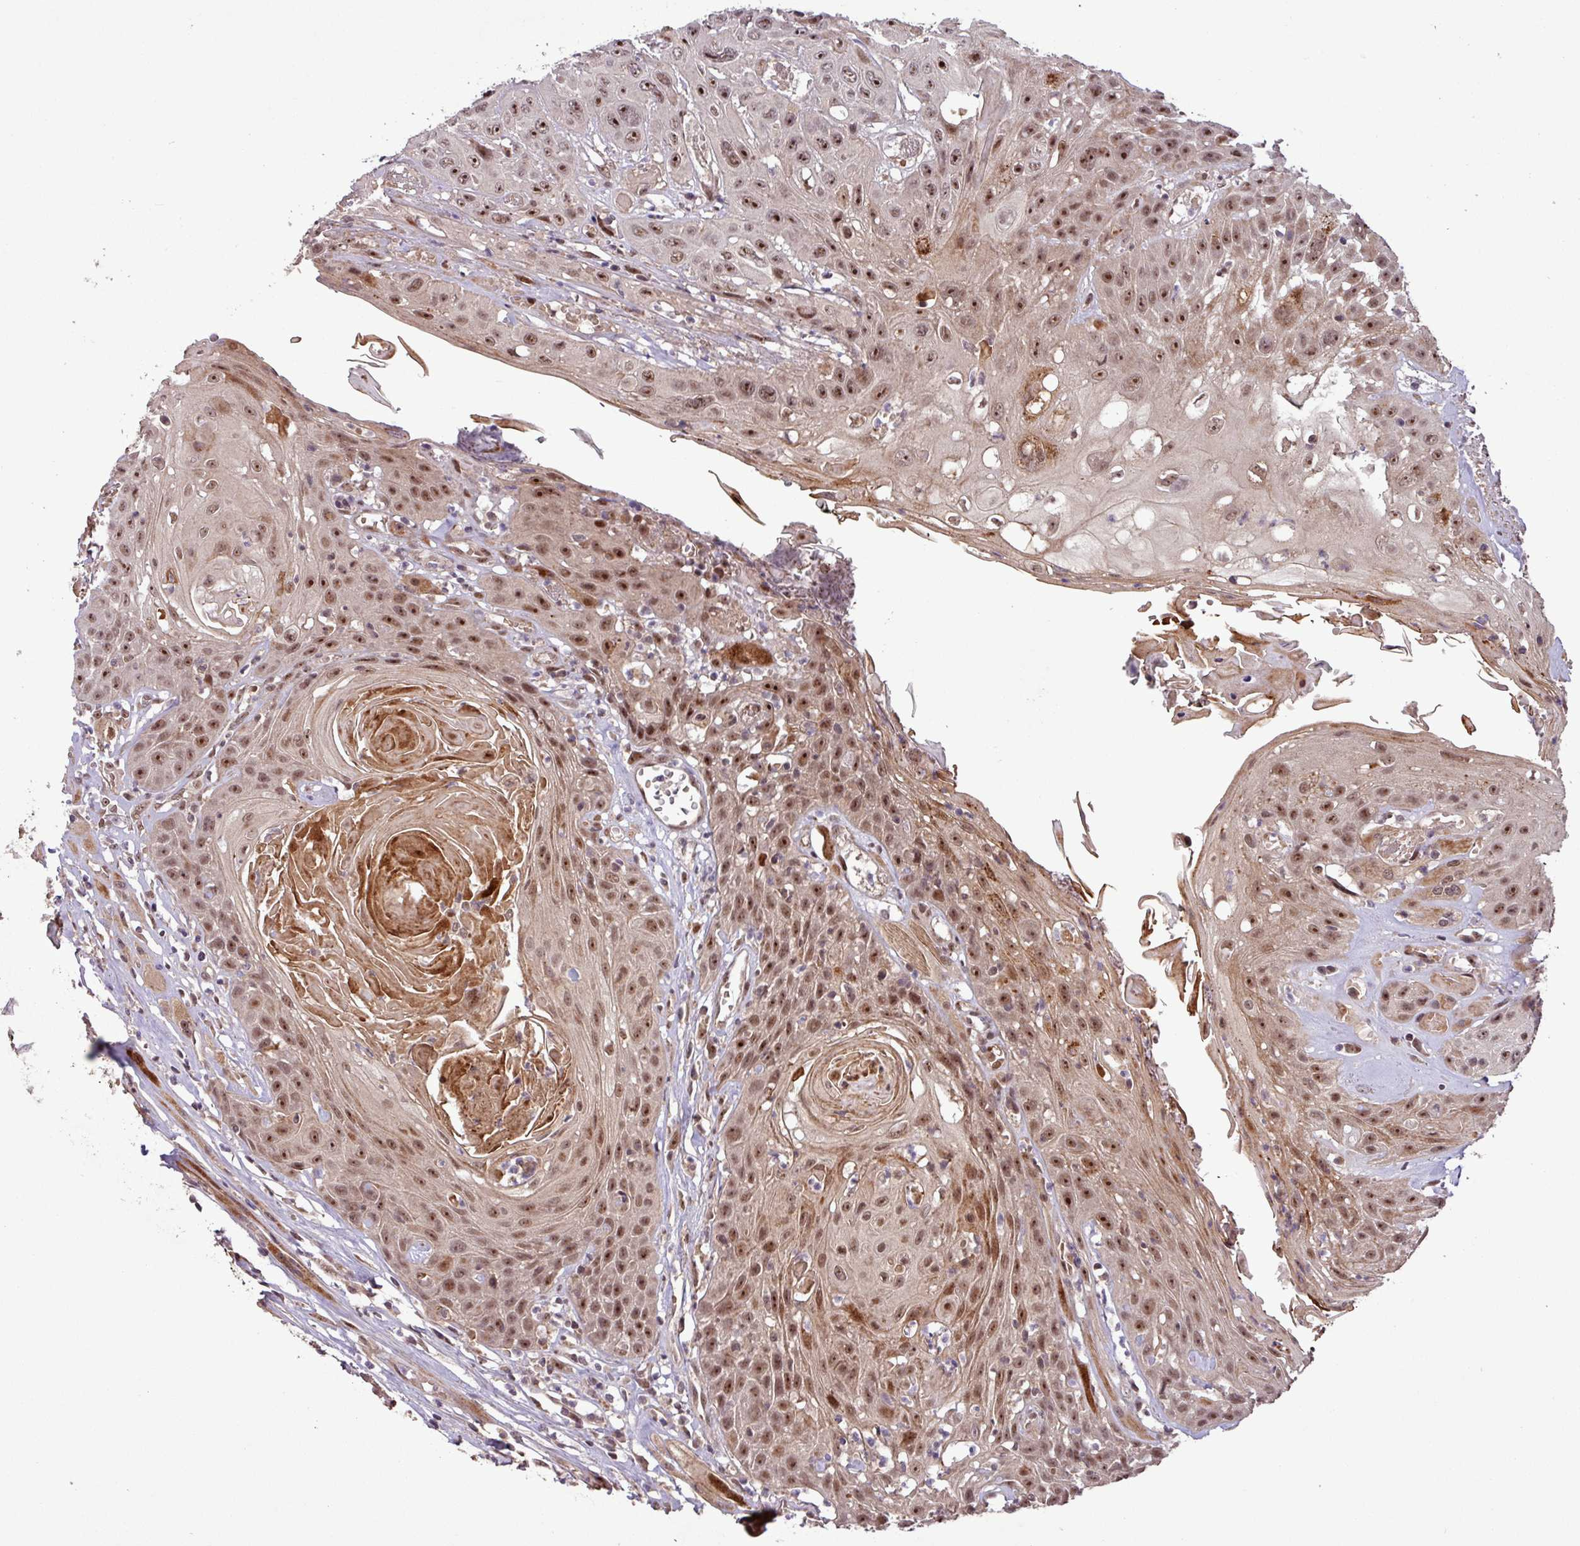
{"staining": {"intensity": "moderate", "quantity": ">75%", "location": "nuclear"}, "tissue": "head and neck cancer", "cell_type": "Tumor cells", "image_type": "cancer", "snomed": [{"axis": "morphology", "description": "Squamous cell carcinoma, NOS"}, {"axis": "topography", "description": "Head-Neck"}], "caption": "A photomicrograph of head and neck cancer stained for a protein reveals moderate nuclear brown staining in tumor cells.", "gene": "SLC22A24", "patient": {"sex": "female", "age": 59}}